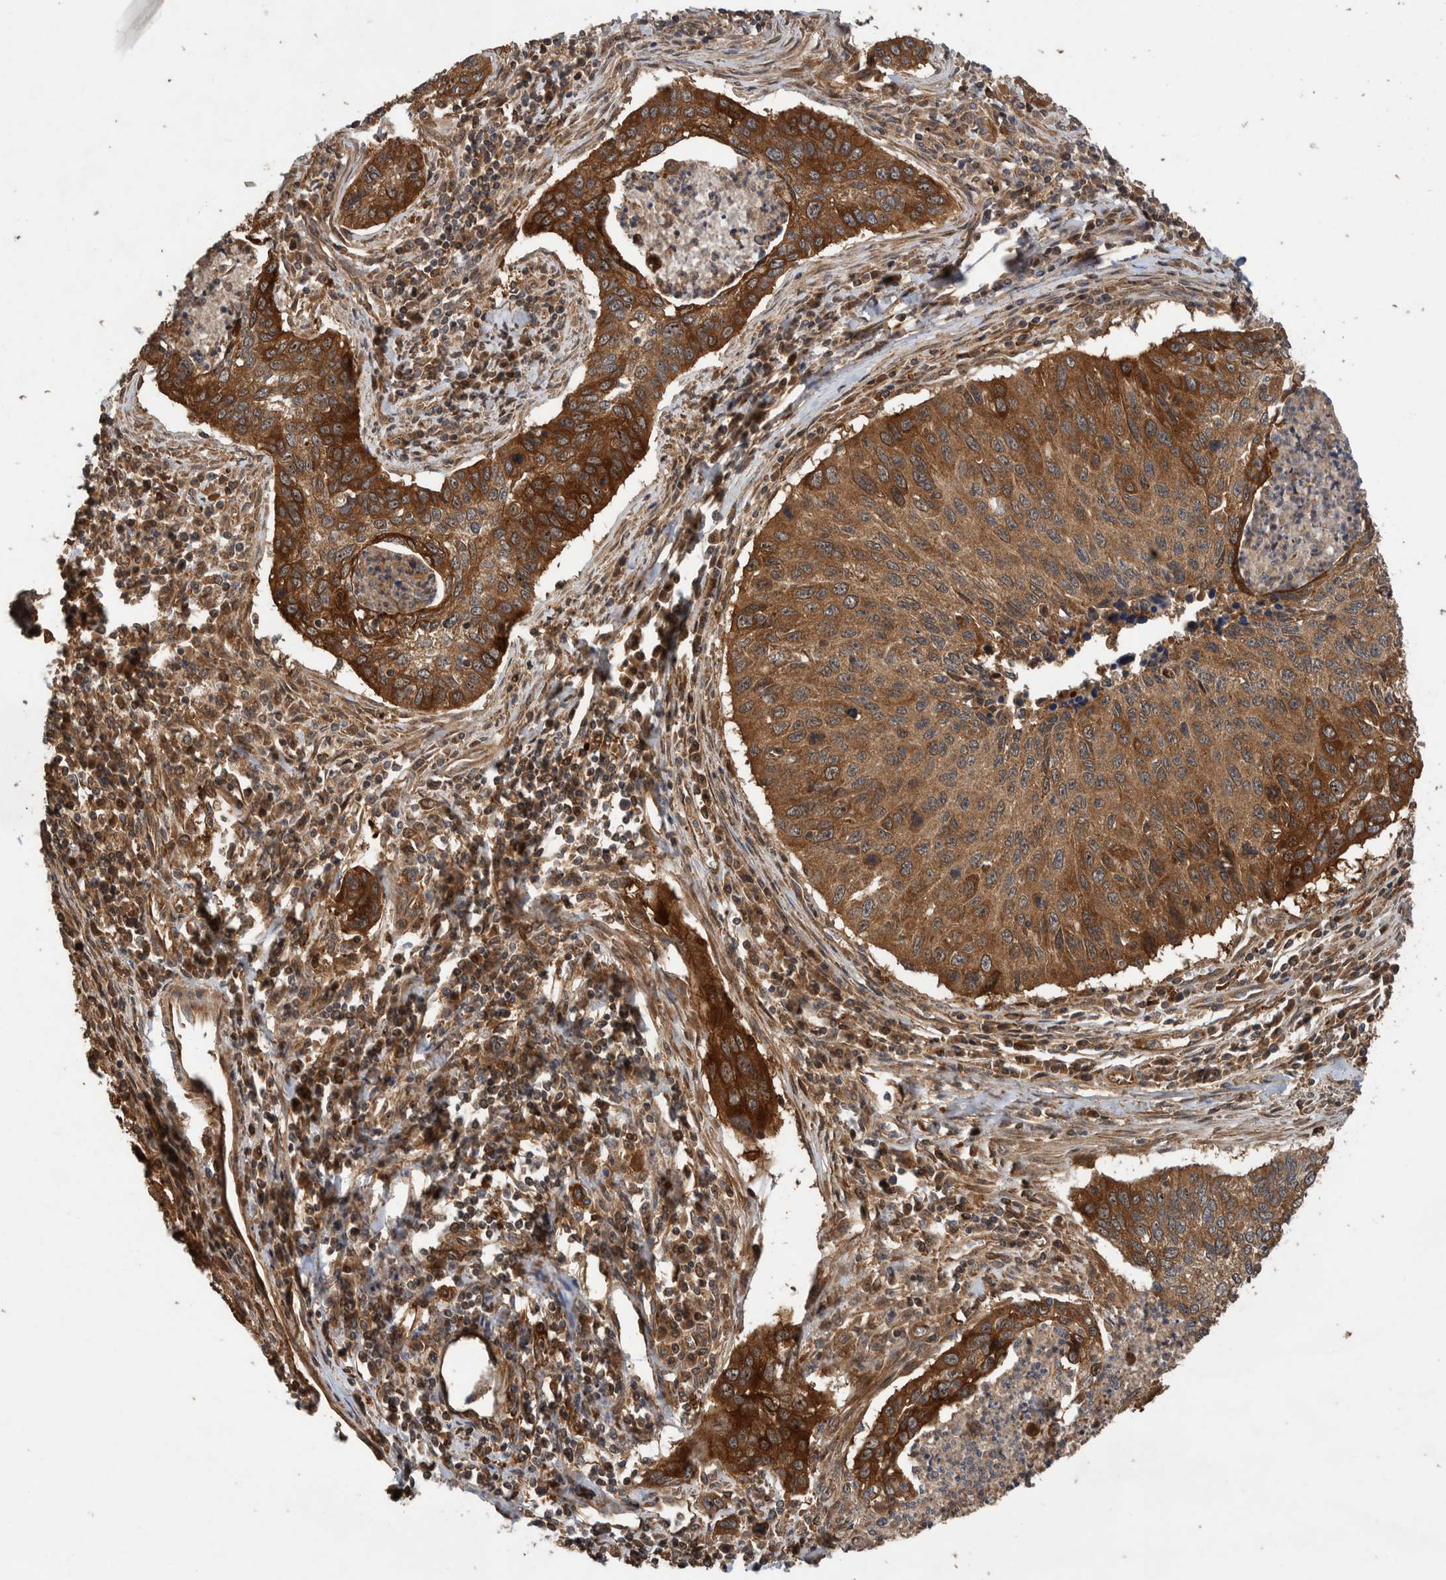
{"staining": {"intensity": "strong", "quantity": ">75%", "location": "cytoplasmic/membranous"}, "tissue": "cervical cancer", "cell_type": "Tumor cells", "image_type": "cancer", "snomed": [{"axis": "morphology", "description": "Squamous cell carcinoma, NOS"}, {"axis": "topography", "description": "Cervix"}], "caption": "DAB immunohistochemical staining of human squamous cell carcinoma (cervical) shows strong cytoplasmic/membranous protein staining in about >75% of tumor cells.", "gene": "TRIM16", "patient": {"sex": "female", "age": 53}}